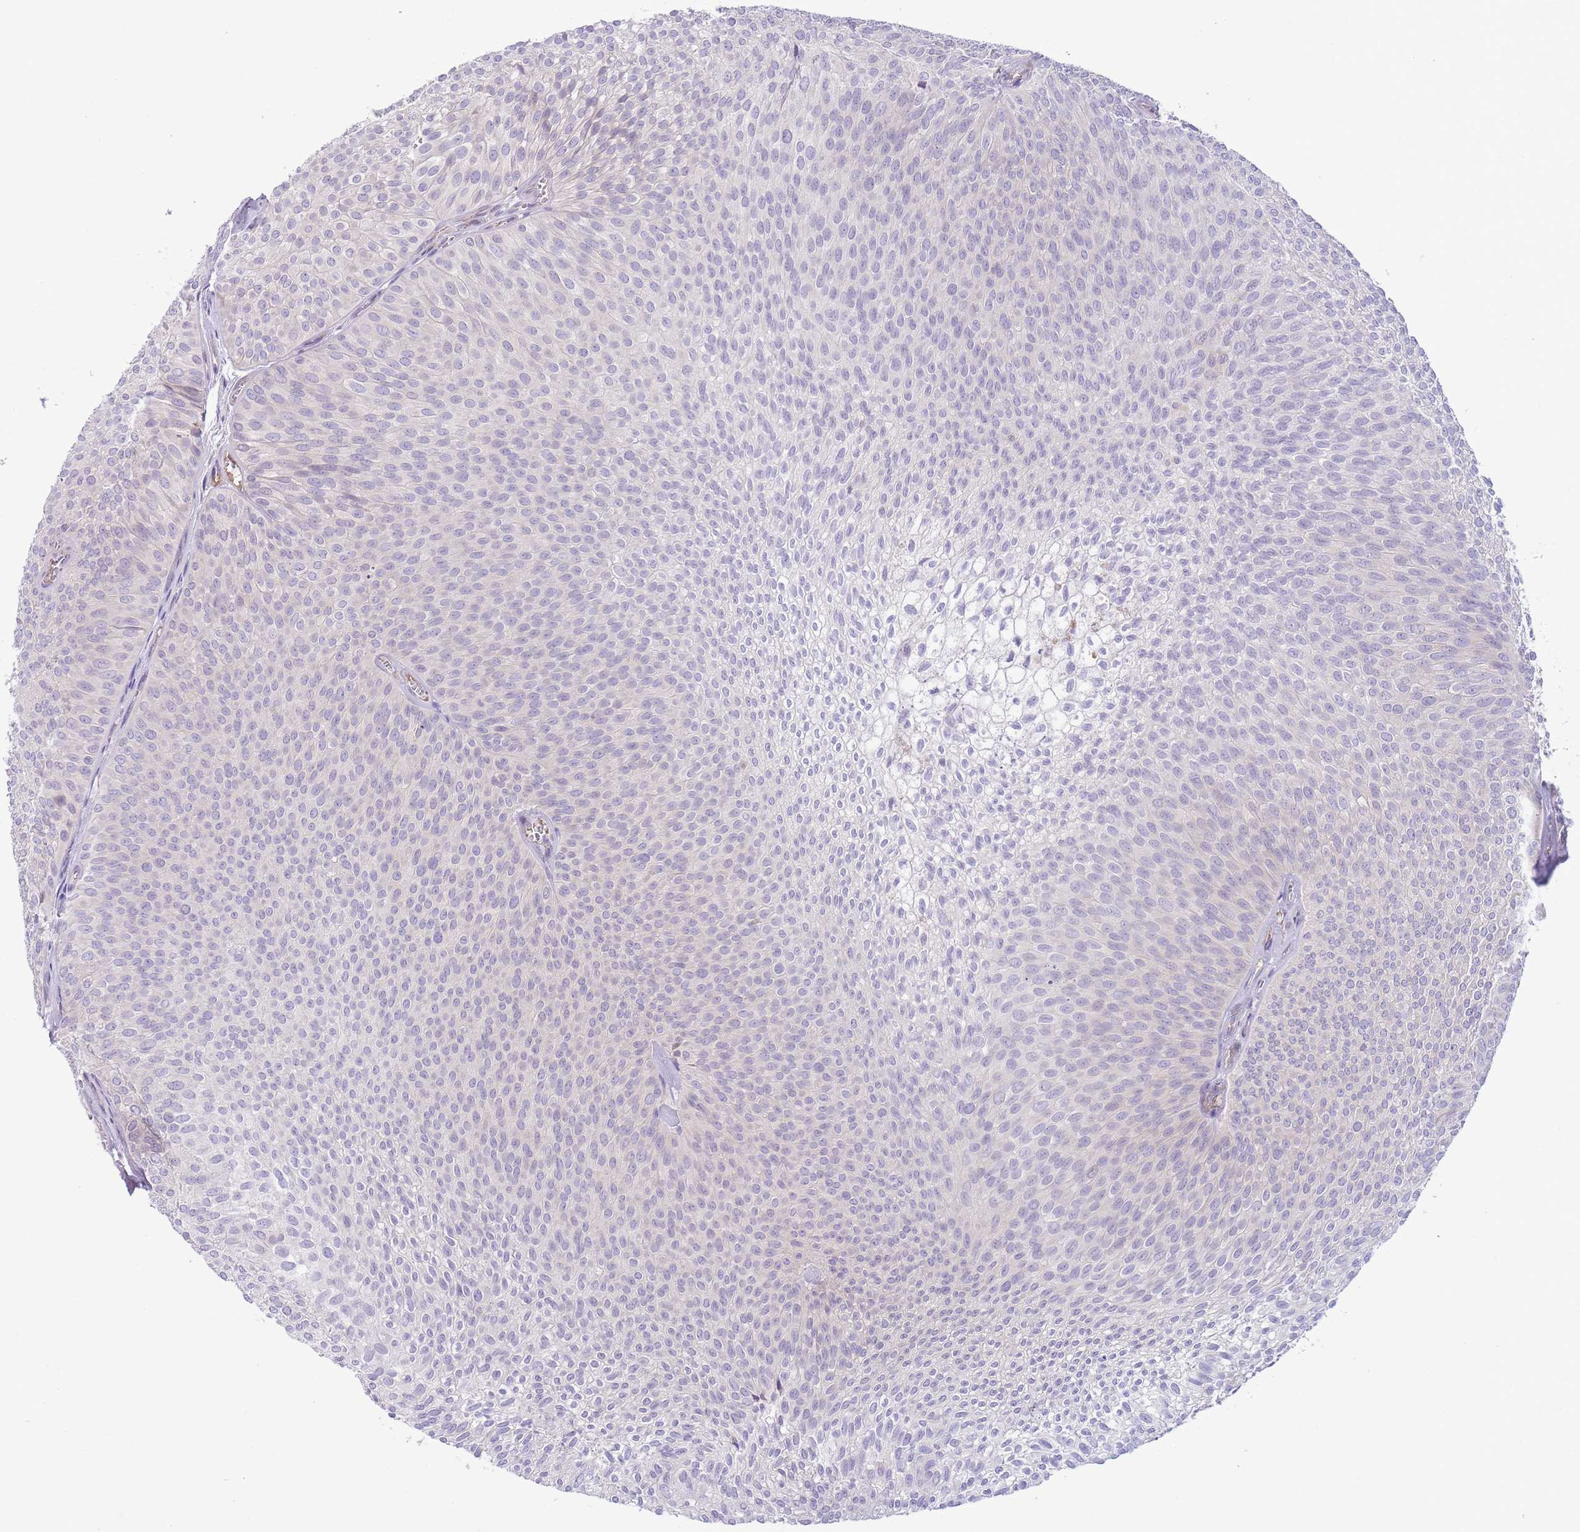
{"staining": {"intensity": "negative", "quantity": "none", "location": "none"}, "tissue": "urothelial cancer", "cell_type": "Tumor cells", "image_type": "cancer", "snomed": [{"axis": "morphology", "description": "Urothelial carcinoma, Low grade"}, {"axis": "topography", "description": "Urinary bladder"}], "caption": "Immunohistochemical staining of low-grade urothelial carcinoma exhibits no significant staining in tumor cells. (DAB immunohistochemistry, high magnification).", "gene": "CFH", "patient": {"sex": "male", "age": 91}}